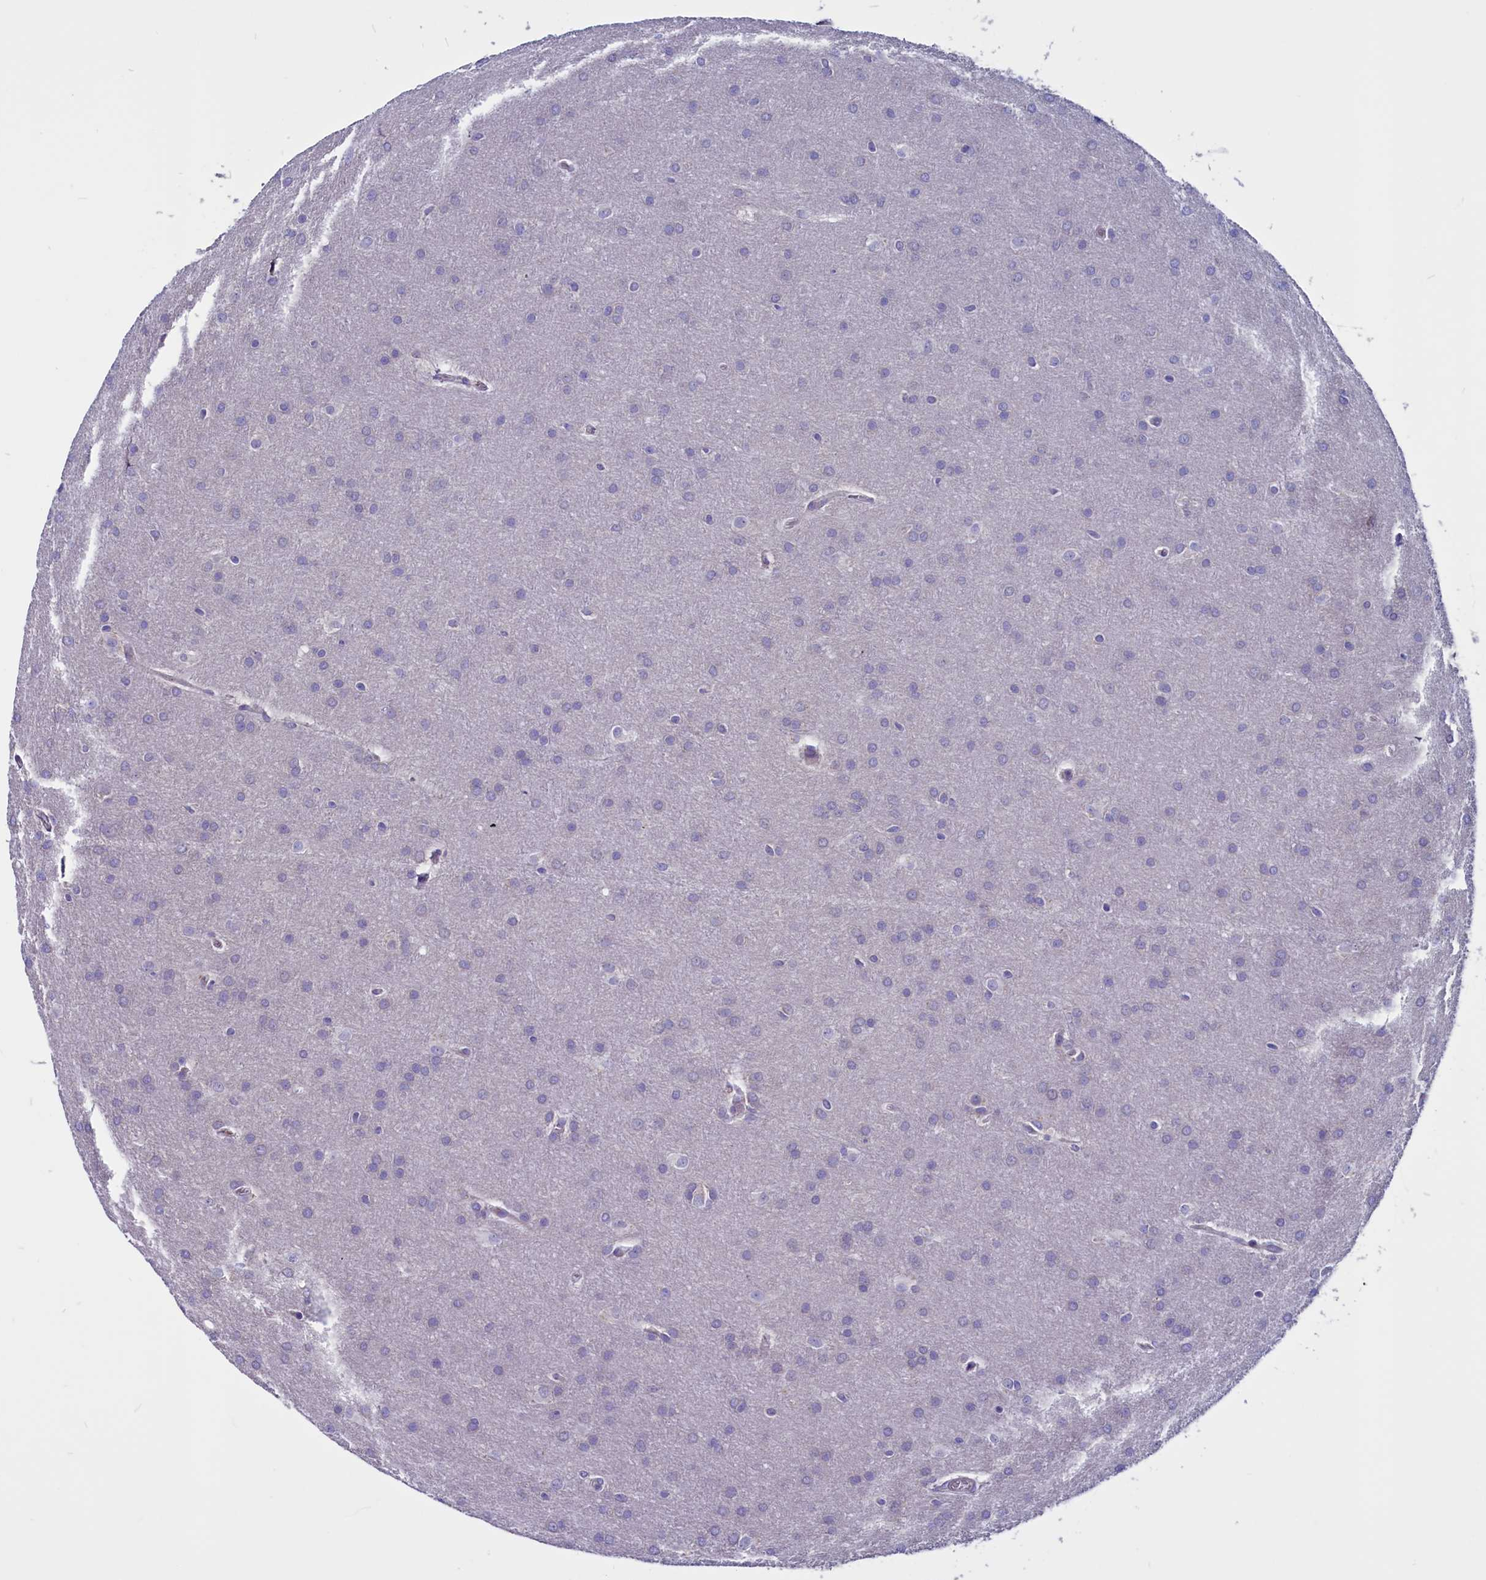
{"staining": {"intensity": "negative", "quantity": "none", "location": "none"}, "tissue": "glioma", "cell_type": "Tumor cells", "image_type": "cancer", "snomed": [{"axis": "morphology", "description": "Glioma, malignant, Low grade"}, {"axis": "topography", "description": "Brain"}], "caption": "Photomicrograph shows no protein positivity in tumor cells of glioma tissue.", "gene": "CCBE1", "patient": {"sex": "female", "age": 32}}